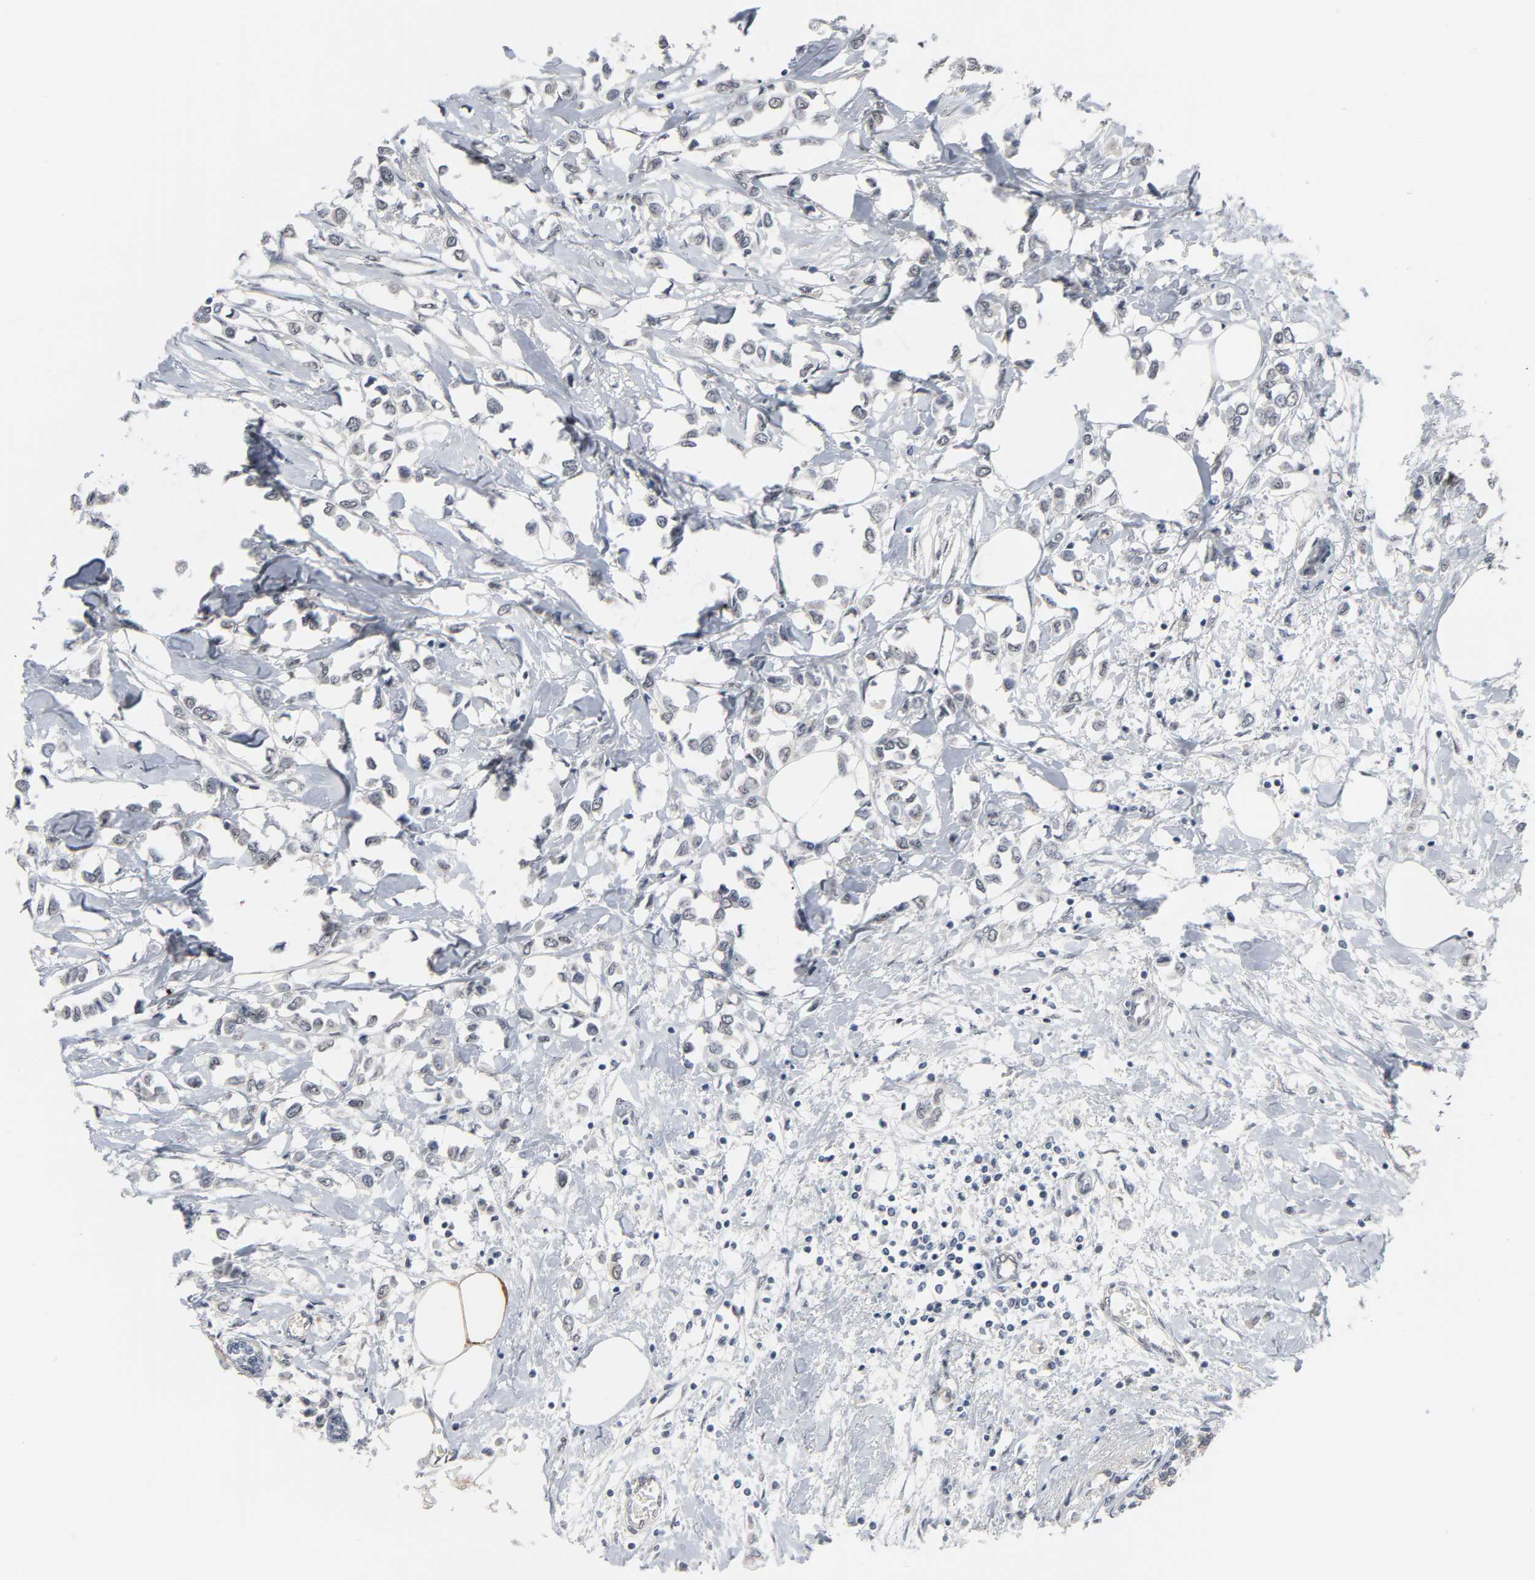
{"staining": {"intensity": "negative", "quantity": "none", "location": "none"}, "tissue": "breast cancer", "cell_type": "Tumor cells", "image_type": "cancer", "snomed": [{"axis": "morphology", "description": "Lobular carcinoma"}, {"axis": "topography", "description": "Breast"}], "caption": "A histopathology image of lobular carcinoma (breast) stained for a protein demonstrates no brown staining in tumor cells. (Immunohistochemistry (ihc), brightfield microscopy, high magnification).", "gene": "ACSS2", "patient": {"sex": "female", "age": 51}}